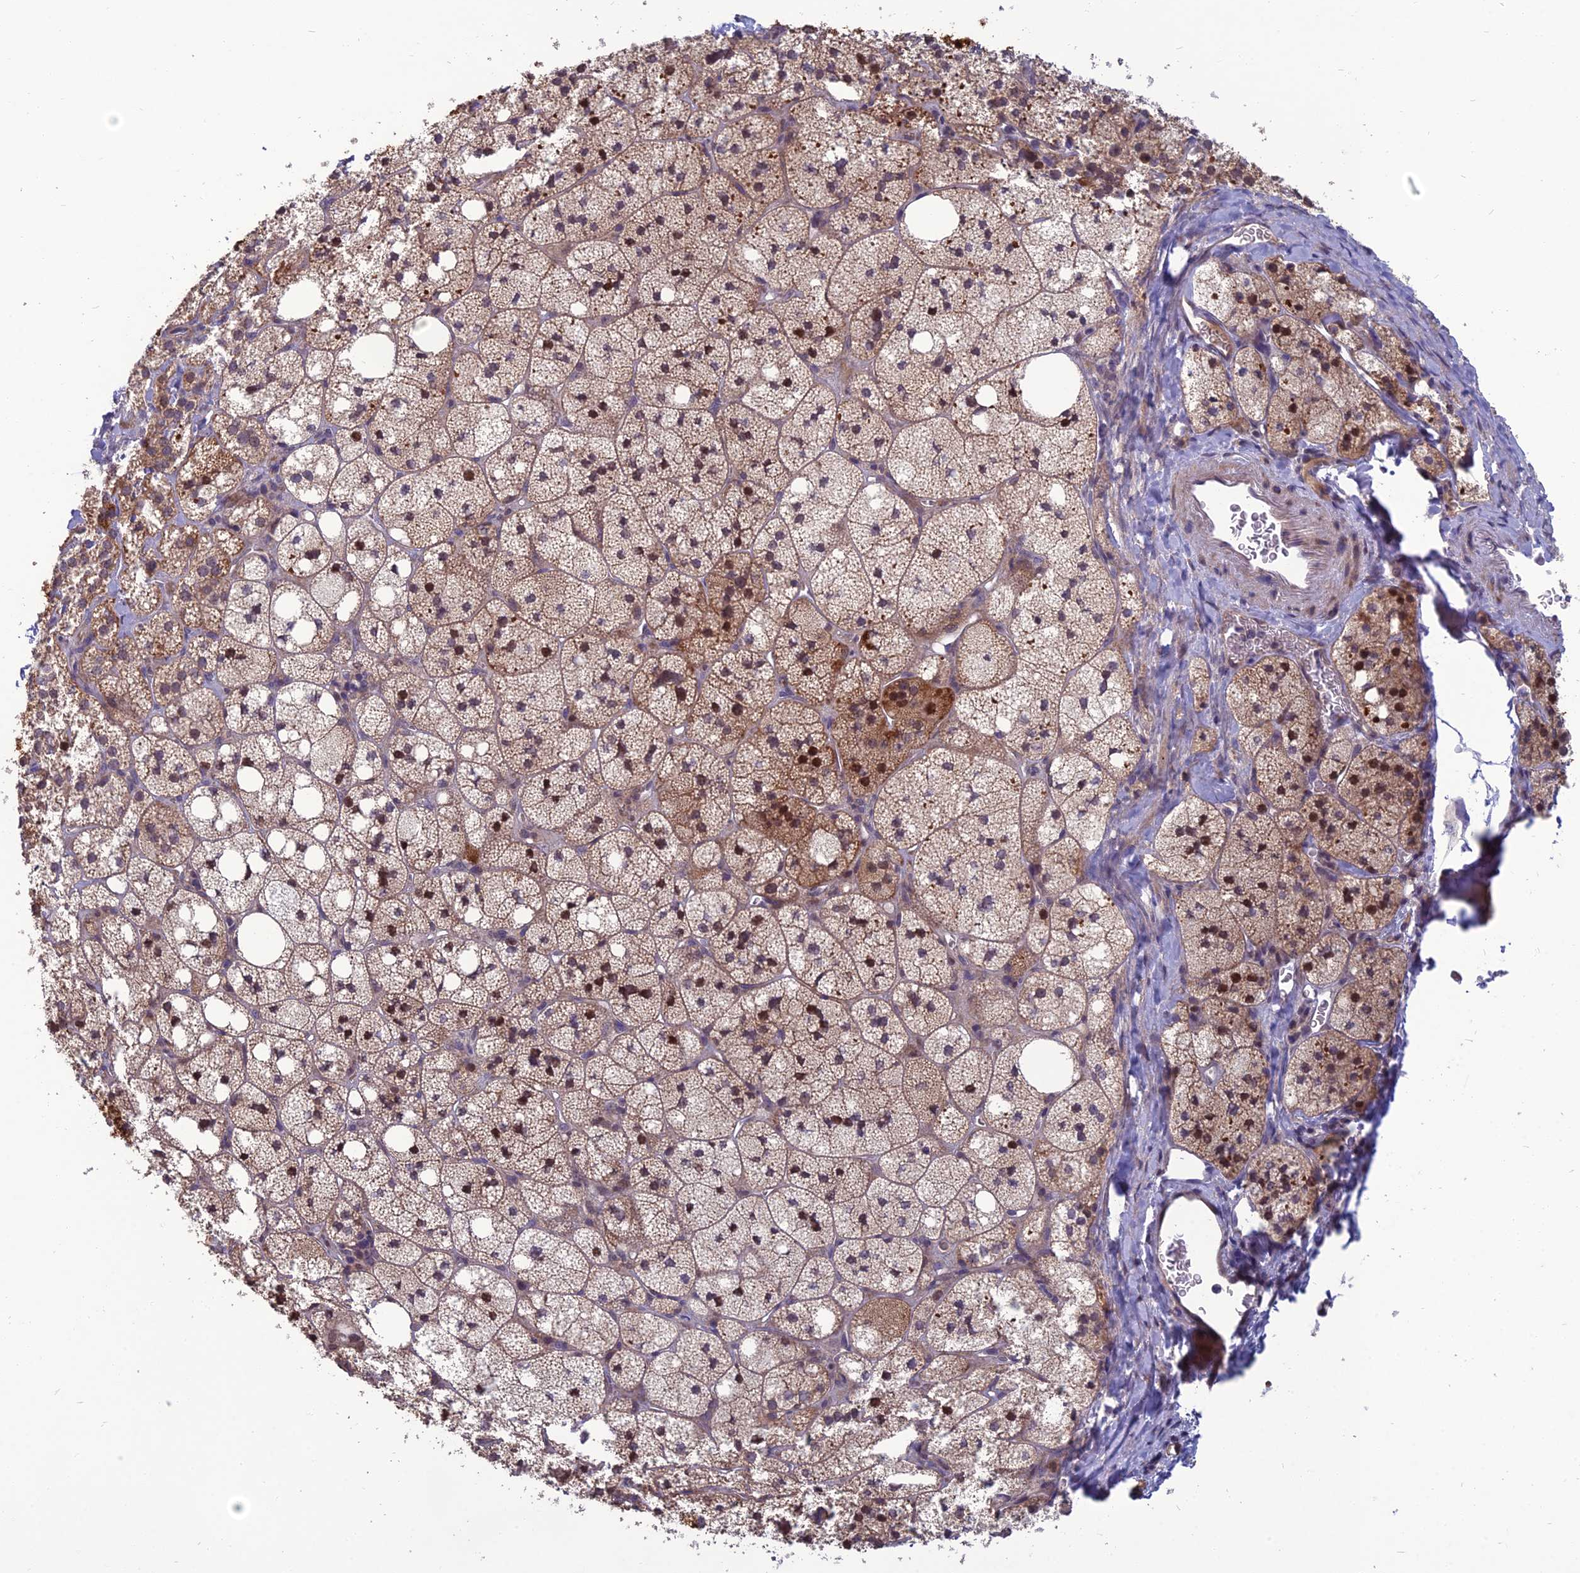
{"staining": {"intensity": "moderate", "quantity": "25%-75%", "location": "cytoplasmic/membranous,nuclear"}, "tissue": "adrenal gland", "cell_type": "Glandular cells", "image_type": "normal", "snomed": [{"axis": "morphology", "description": "Normal tissue, NOS"}, {"axis": "topography", "description": "Adrenal gland"}], "caption": "Immunohistochemical staining of benign human adrenal gland reveals medium levels of moderate cytoplasmic/membranous,nuclear positivity in approximately 25%-75% of glandular cells. (brown staining indicates protein expression, while blue staining denotes nuclei).", "gene": "GIPC1", "patient": {"sex": "male", "age": 61}}